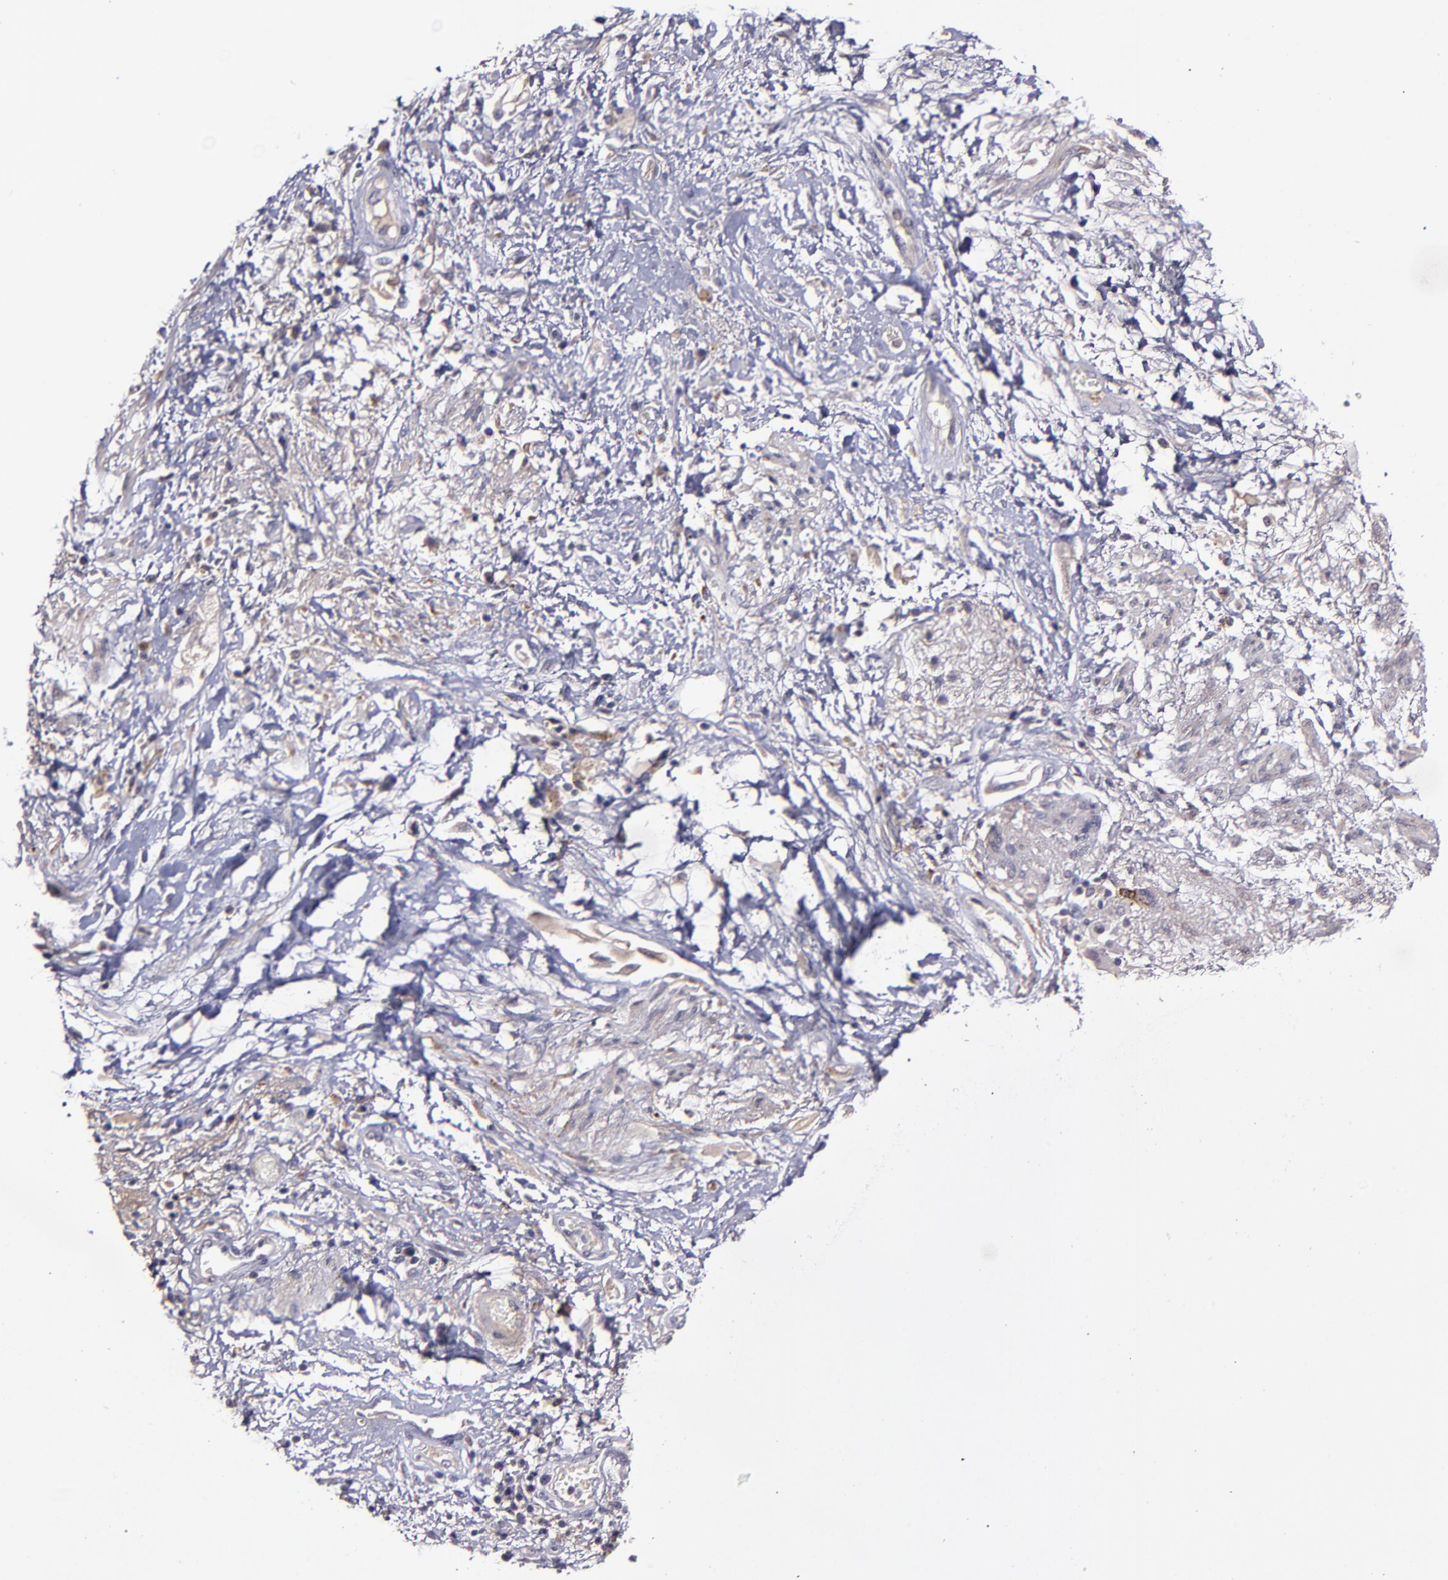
{"staining": {"intensity": "weak", "quantity": "<25%", "location": "cytoplasmic/membranous"}, "tissue": "skin", "cell_type": "Epidermal cells", "image_type": "normal", "snomed": [{"axis": "morphology", "description": "Normal tissue, NOS"}, {"axis": "topography", "description": "Anal"}], "caption": "High magnification brightfield microscopy of unremarkable skin stained with DAB (3,3'-diaminobenzidine) (brown) and counterstained with hematoxylin (blue): epidermal cells show no significant expression.", "gene": "MASP1", "patient": {"sex": "female", "age": 46}}